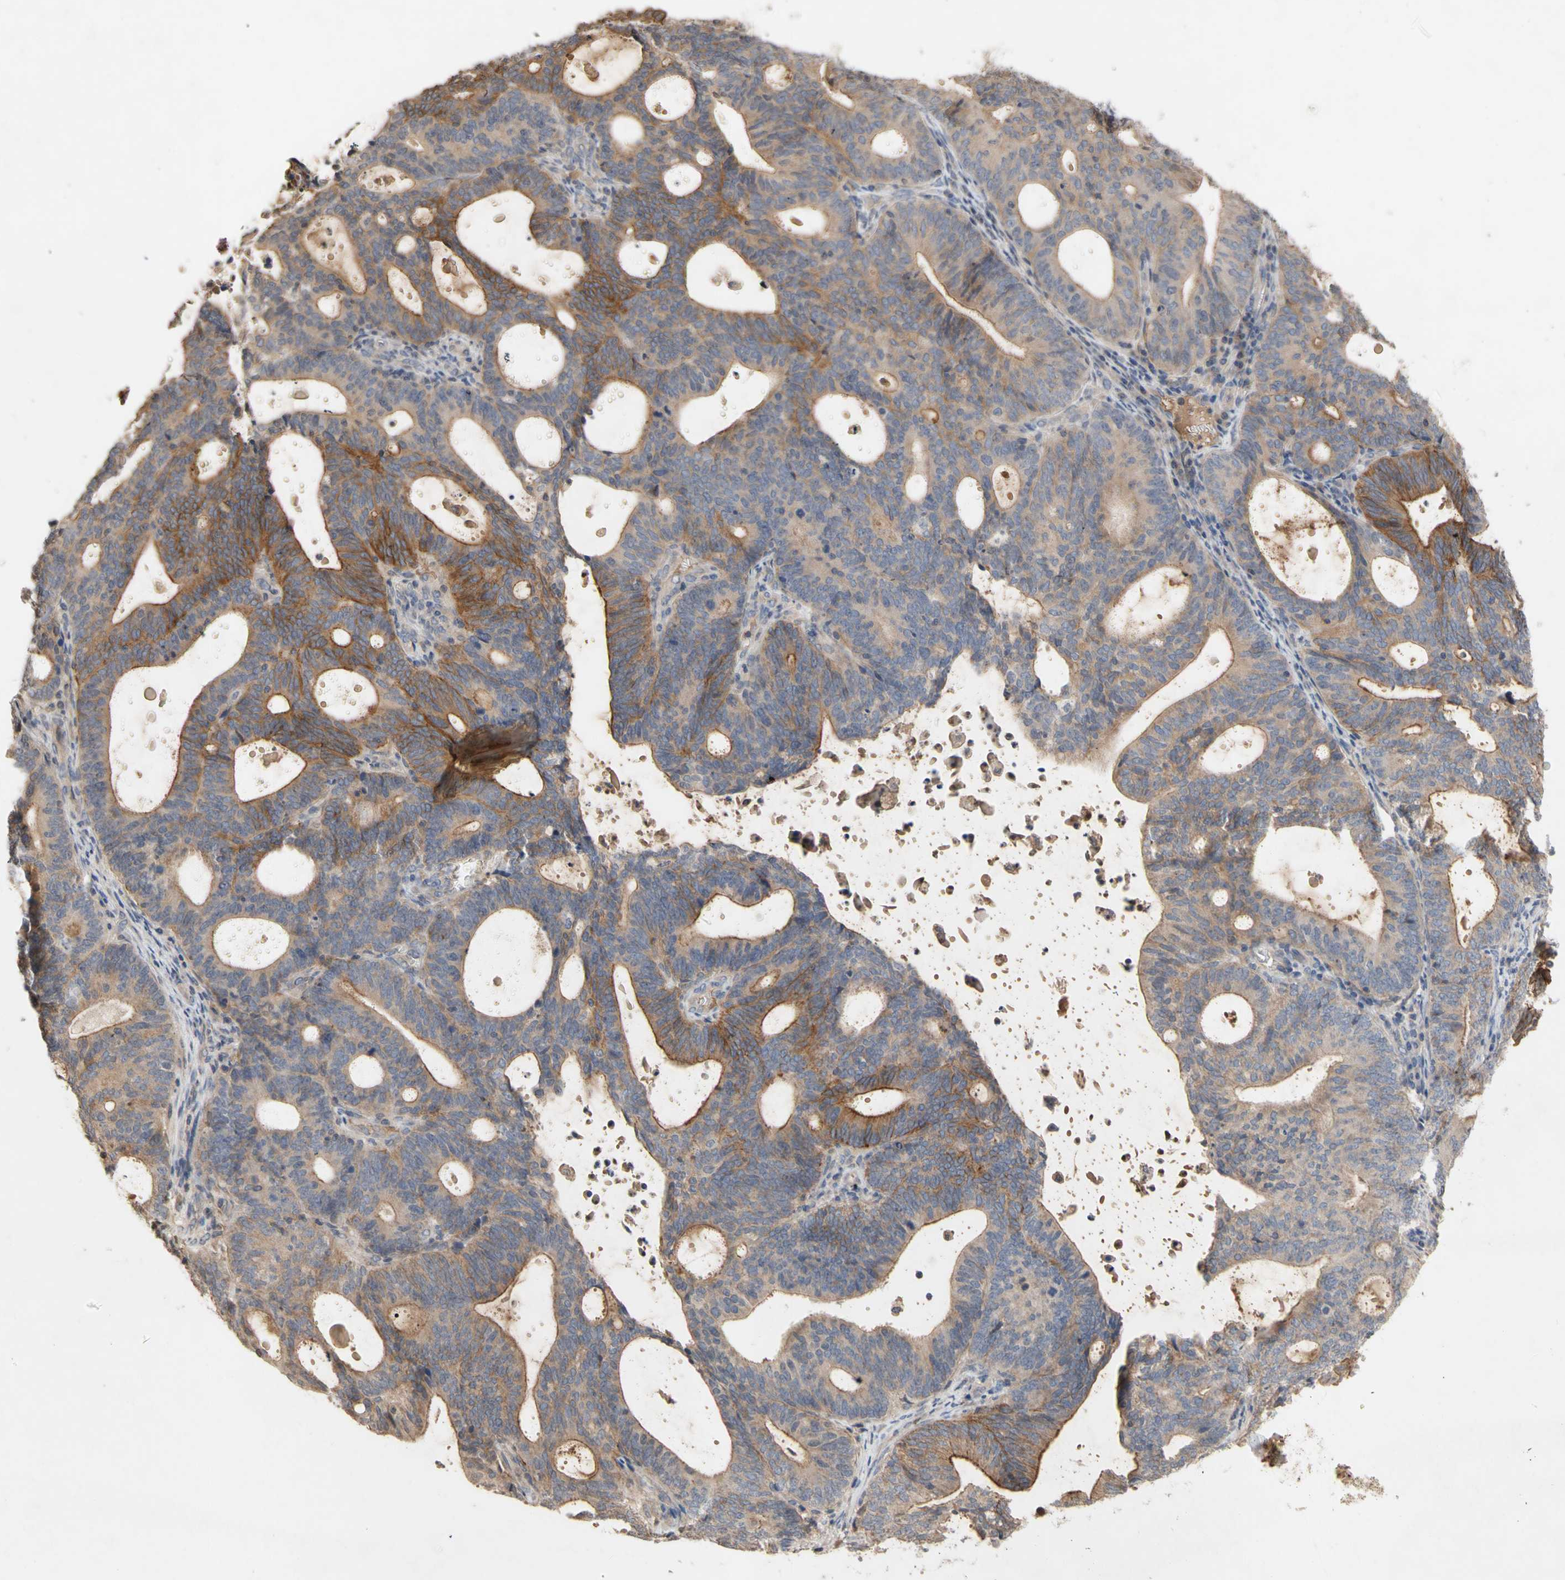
{"staining": {"intensity": "moderate", "quantity": ">75%", "location": "cytoplasmic/membranous"}, "tissue": "endometrial cancer", "cell_type": "Tumor cells", "image_type": "cancer", "snomed": [{"axis": "morphology", "description": "Adenocarcinoma, NOS"}, {"axis": "topography", "description": "Uterus"}], "caption": "Endometrial cancer (adenocarcinoma) was stained to show a protein in brown. There is medium levels of moderate cytoplasmic/membranous staining in about >75% of tumor cells. Nuclei are stained in blue.", "gene": "NECTIN3", "patient": {"sex": "female", "age": 83}}